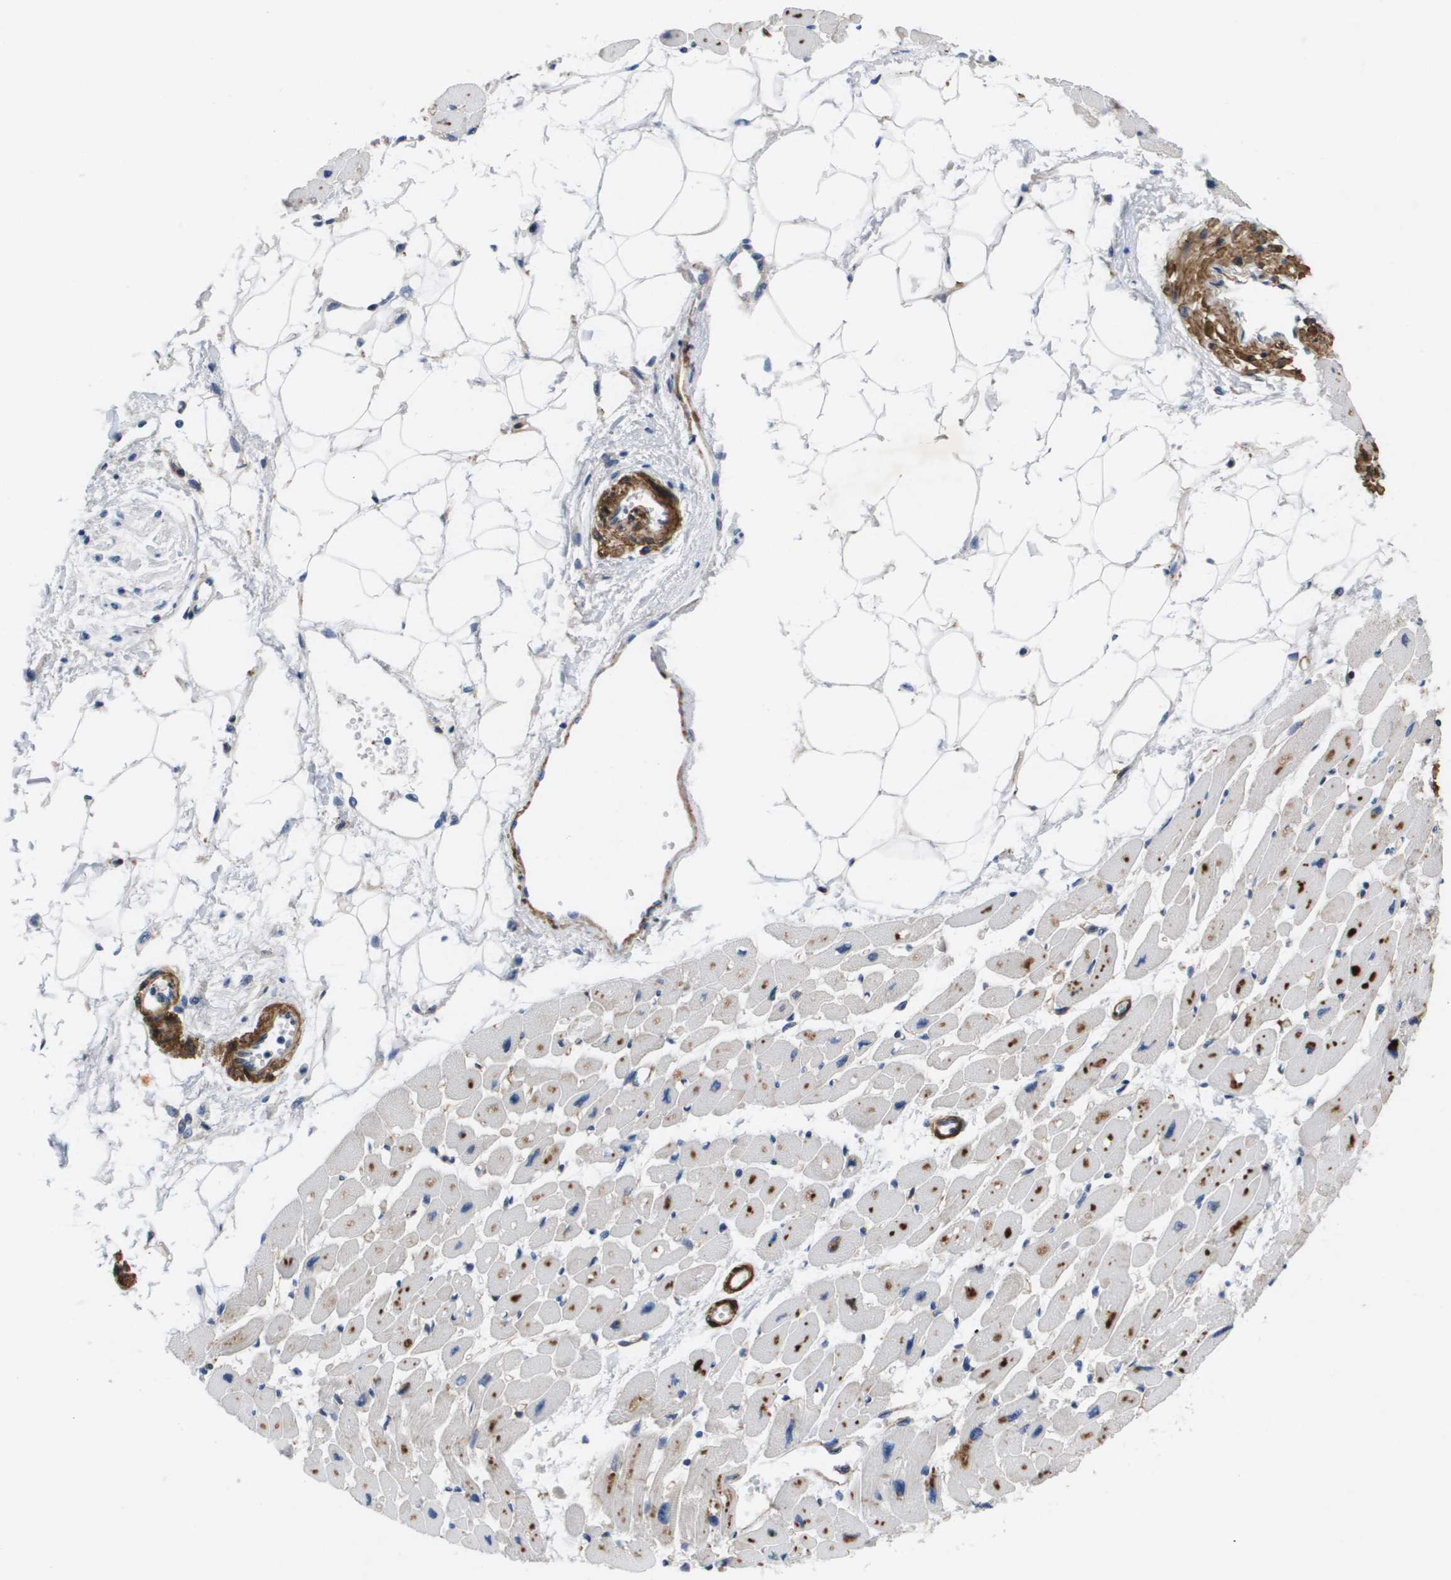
{"staining": {"intensity": "strong", "quantity": "<25%", "location": "cytoplasmic/membranous"}, "tissue": "heart muscle", "cell_type": "Cardiomyocytes", "image_type": "normal", "snomed": [{"axis": "morphology", "description": "Normal tissue, NOS"}, {"axis": "topography", "description": "Heart"}], "caption": "This photomicrograph exhibits immunohistochemistry staining of normal human heart muscle, with medium strong cytoplasmic/membranous expression in approximately <25% of cardiomyocytes.", "gene": "LPP", "patient": {"sex": "female", "age": 54}}